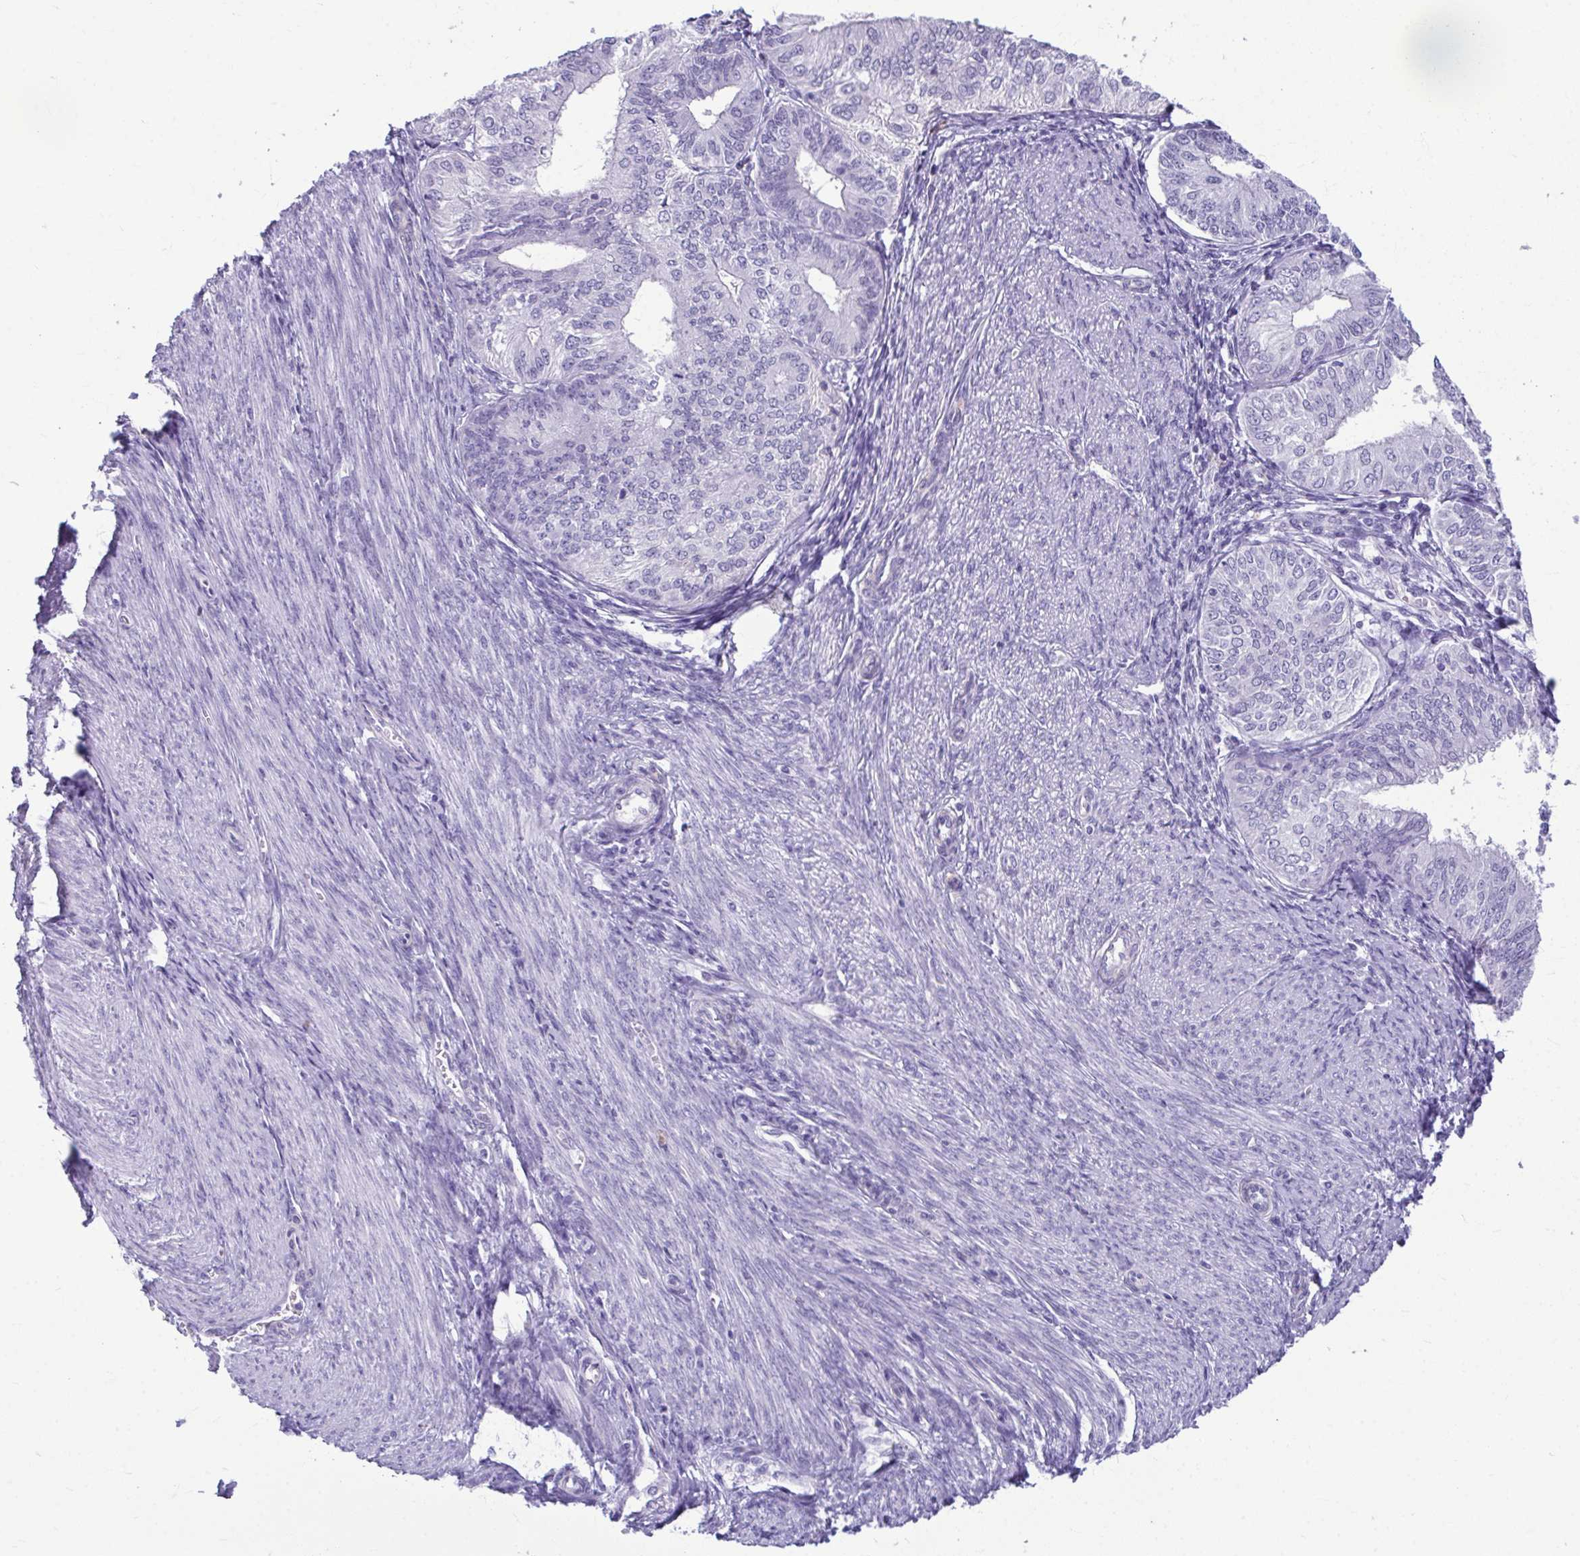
{"staining": {"intensity": "negative", "quantity": "none", "location": "none"}, "tissue": "endometrial cancer", "cell_type": "Tumor cells", "image_type": "cancer", "snomed": [{"axis": "morphology", "description": "Adenocarcinoma, NOS"}, {"axis": "topography", "description": "Endometrium"}], "caption": "Tumor cells show no significant staining in endometrial cancer.", "gene": "SERPINI1", "patient": {"sex": "female", "age": 58}}